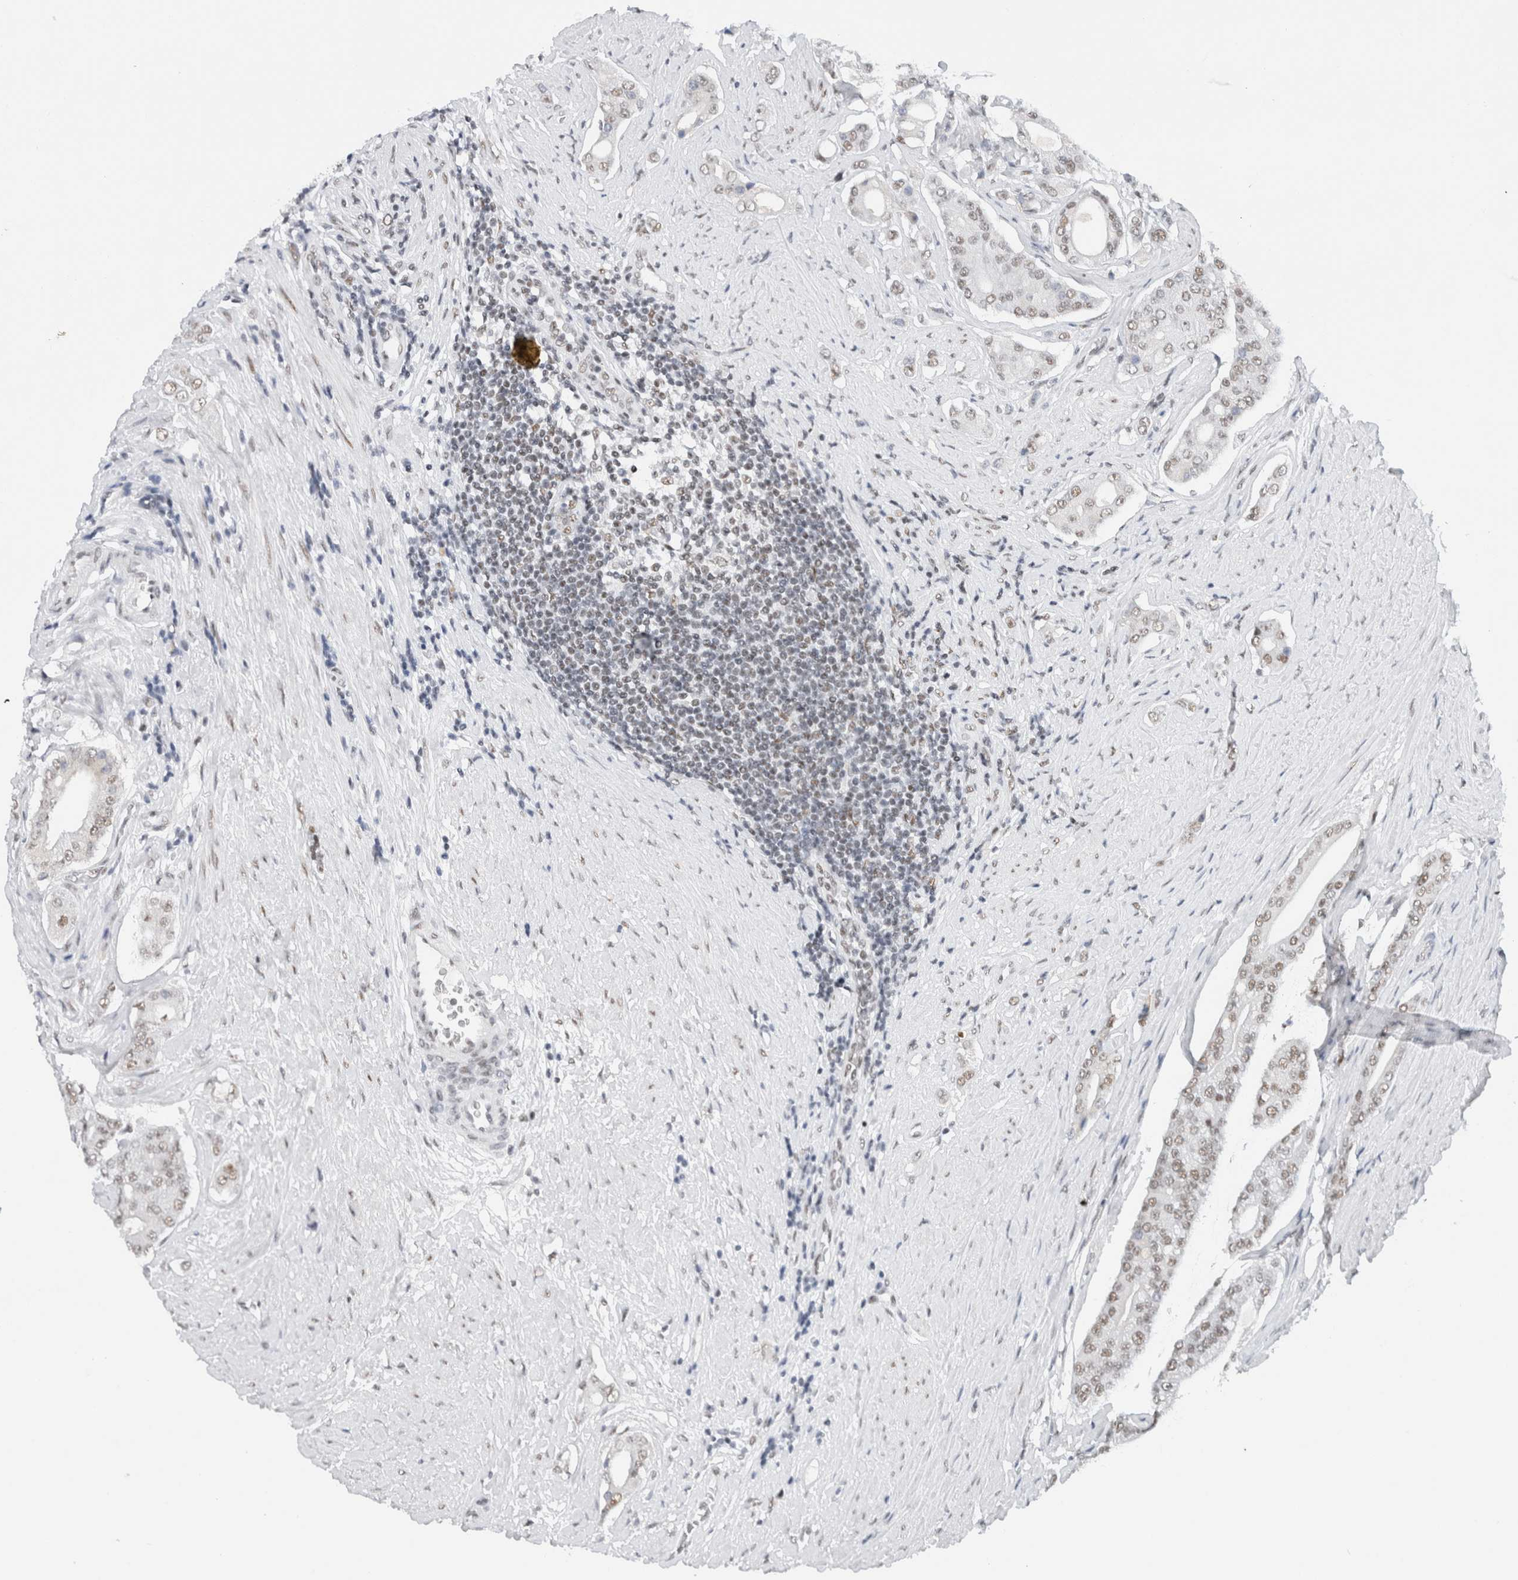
{"staining": {"intensity": "weak", "quantity": ">75%", "location": "nuclear"}, "tissue": "prostate cancer", "cell_type": "Tumor cells", "image_type": "cancer", "snomed": [{"axis": "morphology", "description": "Adenocarcinoma, High grade"}, {"axis": "topography", "description": "Prostate"}], "caption": "Weak nuclear positivity is present in approximately >75% of tumor cells in high-grade adenocarcinoma (prostate).", "gene": "COPS7A", "patient": {"sex": "male", "age": 71}}